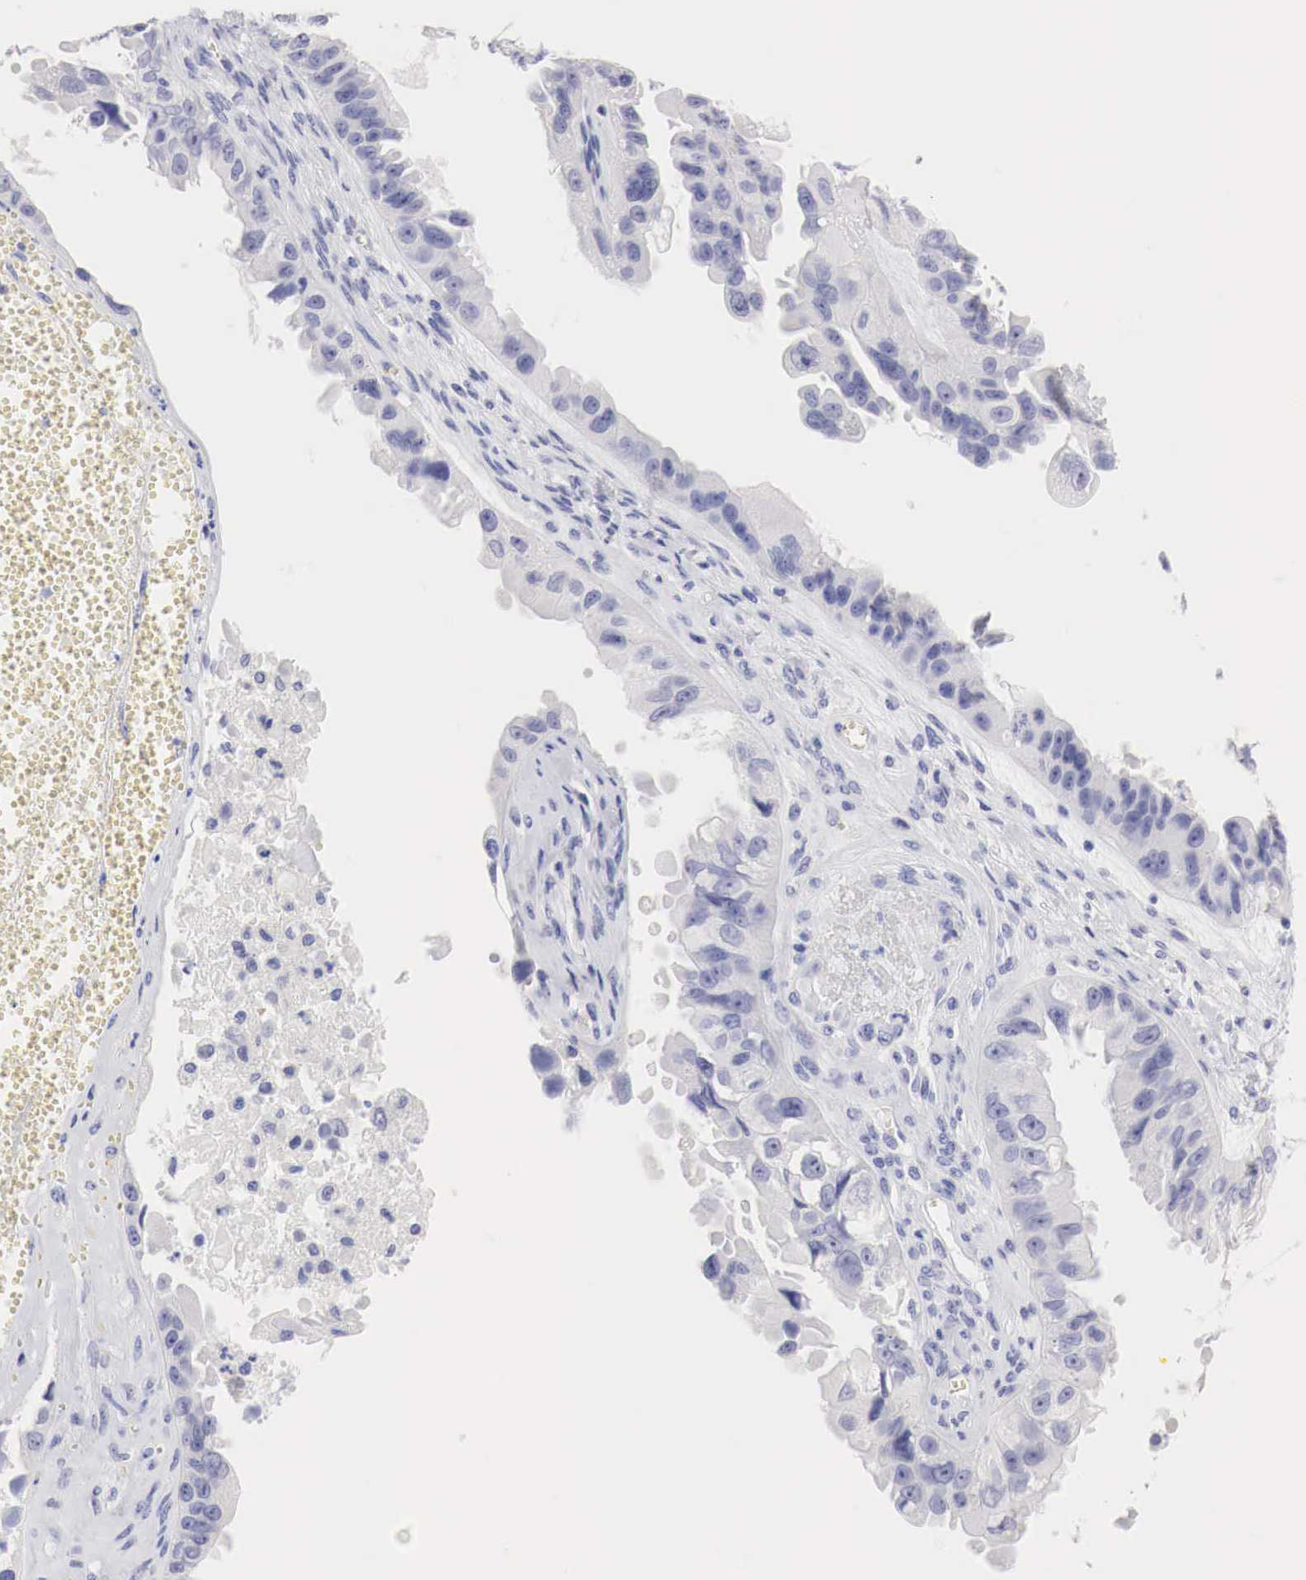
{"staining": {"intensity": "negative", "quantity": "none", "location": "none"}, "tissue": "ovarian cancer", "cell_type": "Tumor cells", "image_type": "cancer", "snomed": [{"axis": "morphology", "description": "Carcinoma, endometroid"}, {"axis": "topography", "description": "Ovary"}], "caption": "IHC image of neoplastic tissue: human endometroid carcinoma (ovarian) stained with DAB (3,3'-diaminobenzidine) reveals no significant protein expression in tumor cells.", "gene": "TYR", "patient": {"sex": "female", "age": 85}}